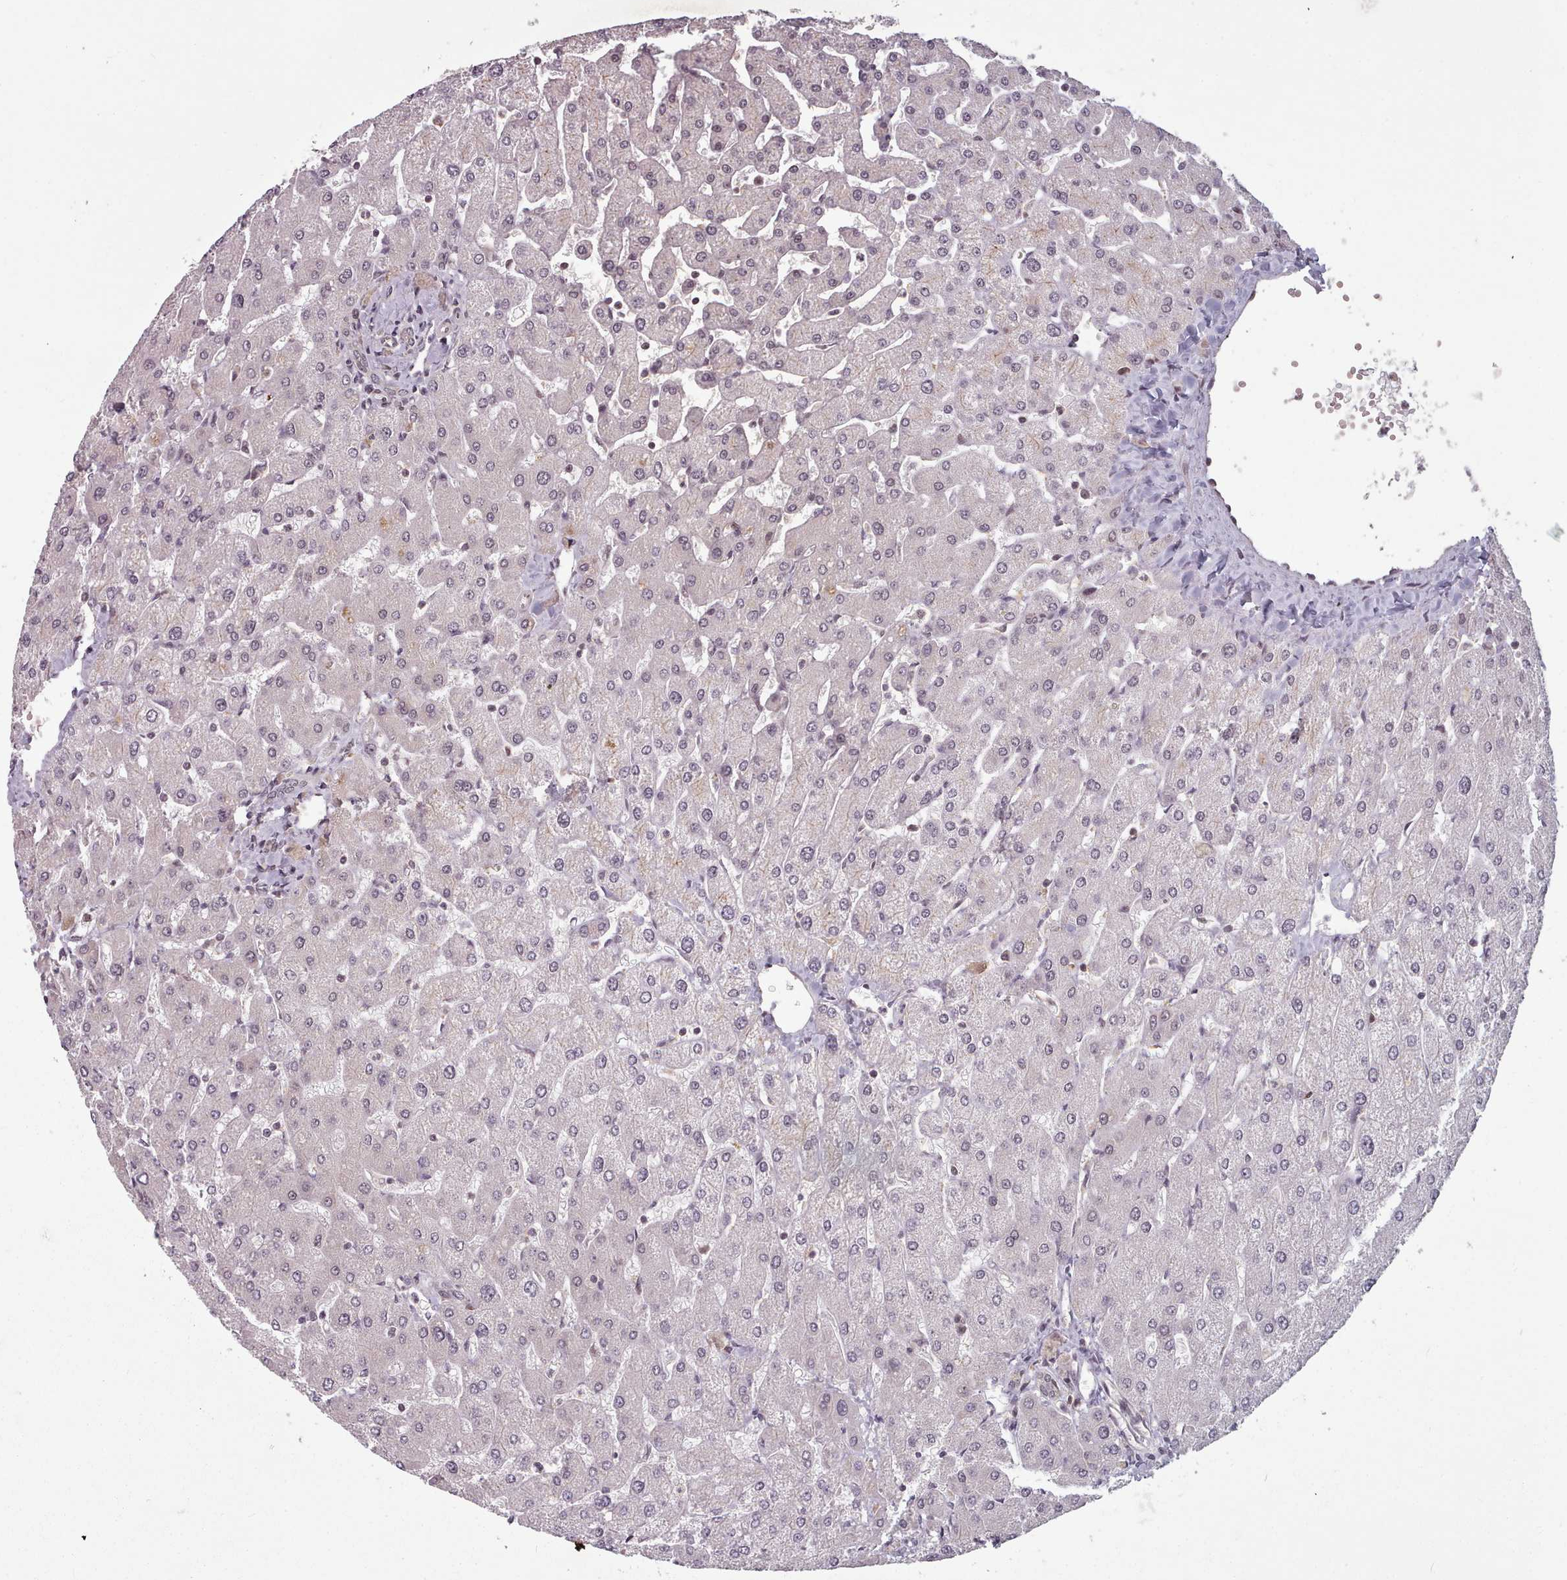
{"staining": {"intensity": "weak", "quantity": "<25%", "location": "cytoplasmic/membranous"}, "tissue": "liver", "cell_type": "Cholangiocytes", "image_type": "normal", "snomed": [{"axis": "morphology", "description": "Normal tissue, NOS"}, {"axis": "topography", "description": "Liver"}], "caption": "The immunohistochemistry (IHC) photomicrograph has no significant expression in cholangiocytes of liver.", "gene": "DHX8", "patient": {"sex": "male", "age": 55}}